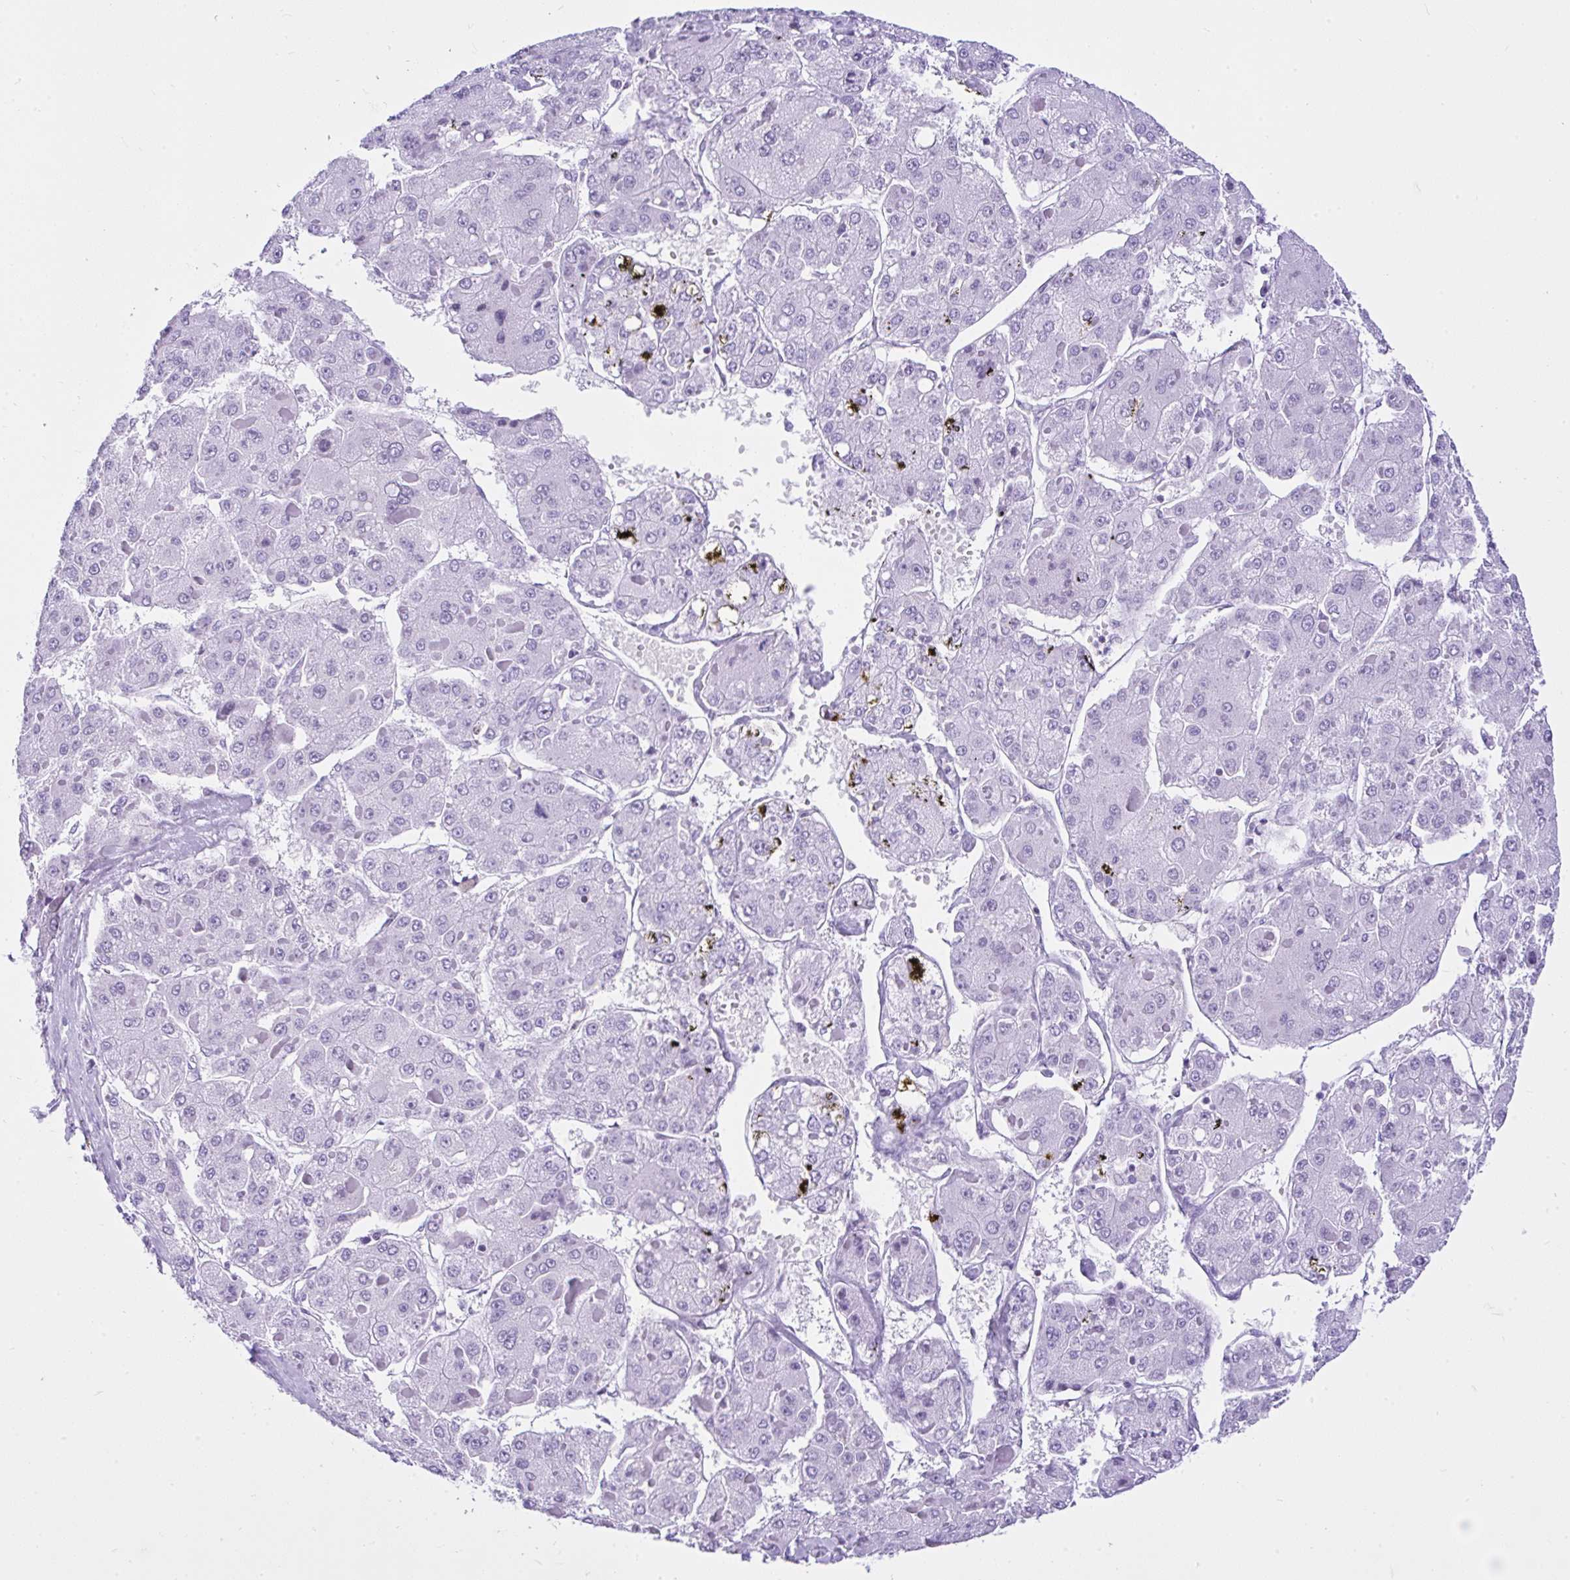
{"staining": {"intensity": "negative", "quantity": "none", "location": "none"}, "tissue": "liver cancer", "cell_type": "Tumor cells", "image_type": "cancer", "snomed": [{"axis": "morphology", "description": "Carcinoma, Hepatocellular, NOS"}, {"axis": "topography", "description": "Liver"}], "caption": "Immunohistochemistry histopathology image of human hepatocellular carcinoma (liver) stained for a protein (brown), which demonstrates no positivity in tumor cells.", "gene": "KRT27", "patient": {"sex": "female", "age": 73}}